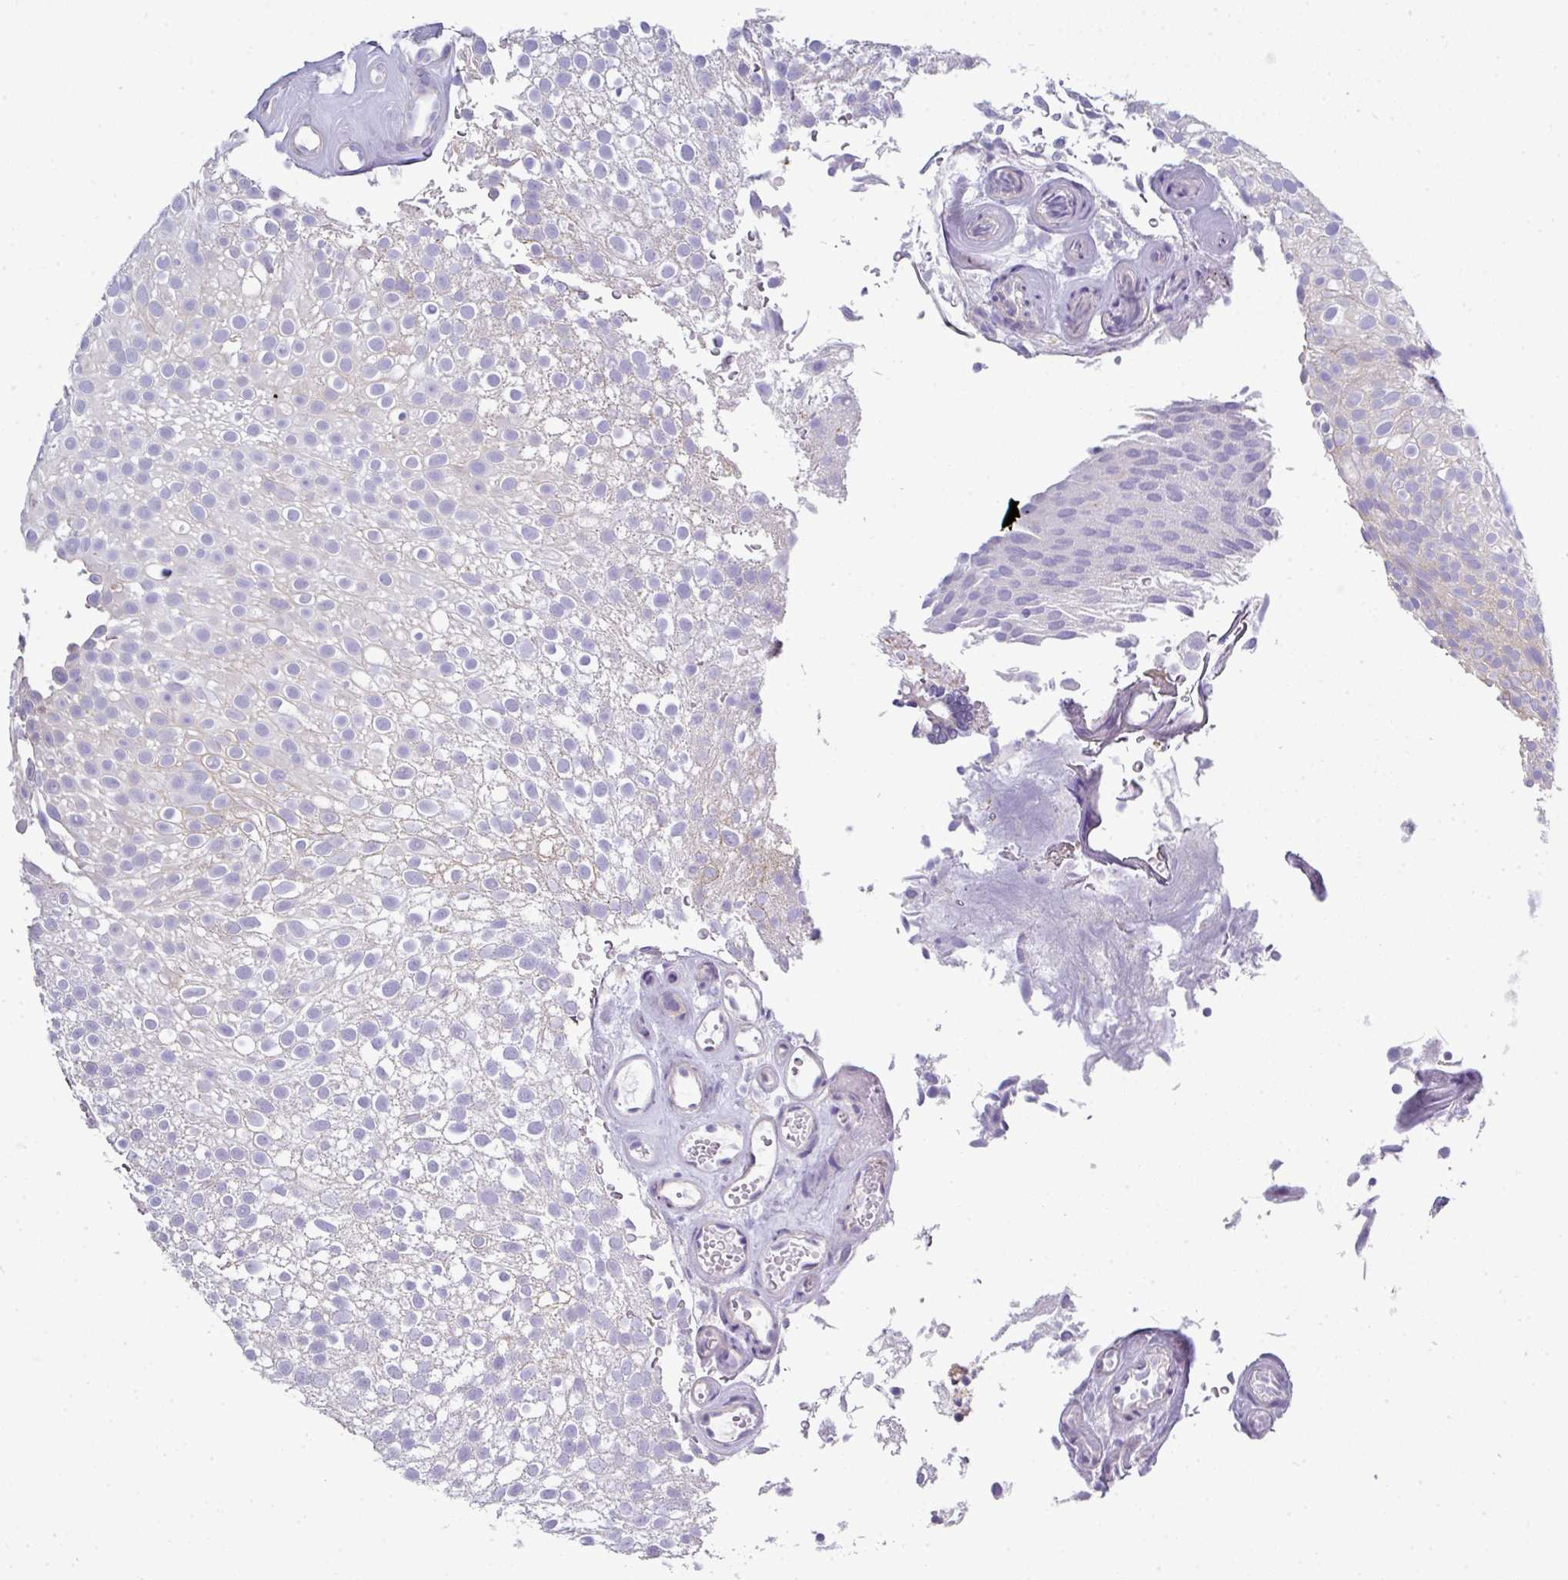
{"staining": {"intensity": "weak", "quantity": "<25%", "location": "cytoplasmic/membranous"}, "tissue": "urothelial cancer", "cell_type": "Tumor cells", "image_type": "cancer", "snomed": [{"axis": "morphology", "description": "Urothelial carcinoma, Low grade"}, {"axis": "topography", "description": "Urinary bladder"}], "caption": "Human low-grade urothelial carcinoma stained for a protein using immunohistochemistry displays no expression in tumor cells.", "gene": "ABCC5", "patient": {"sex": "male", "age": 78}}